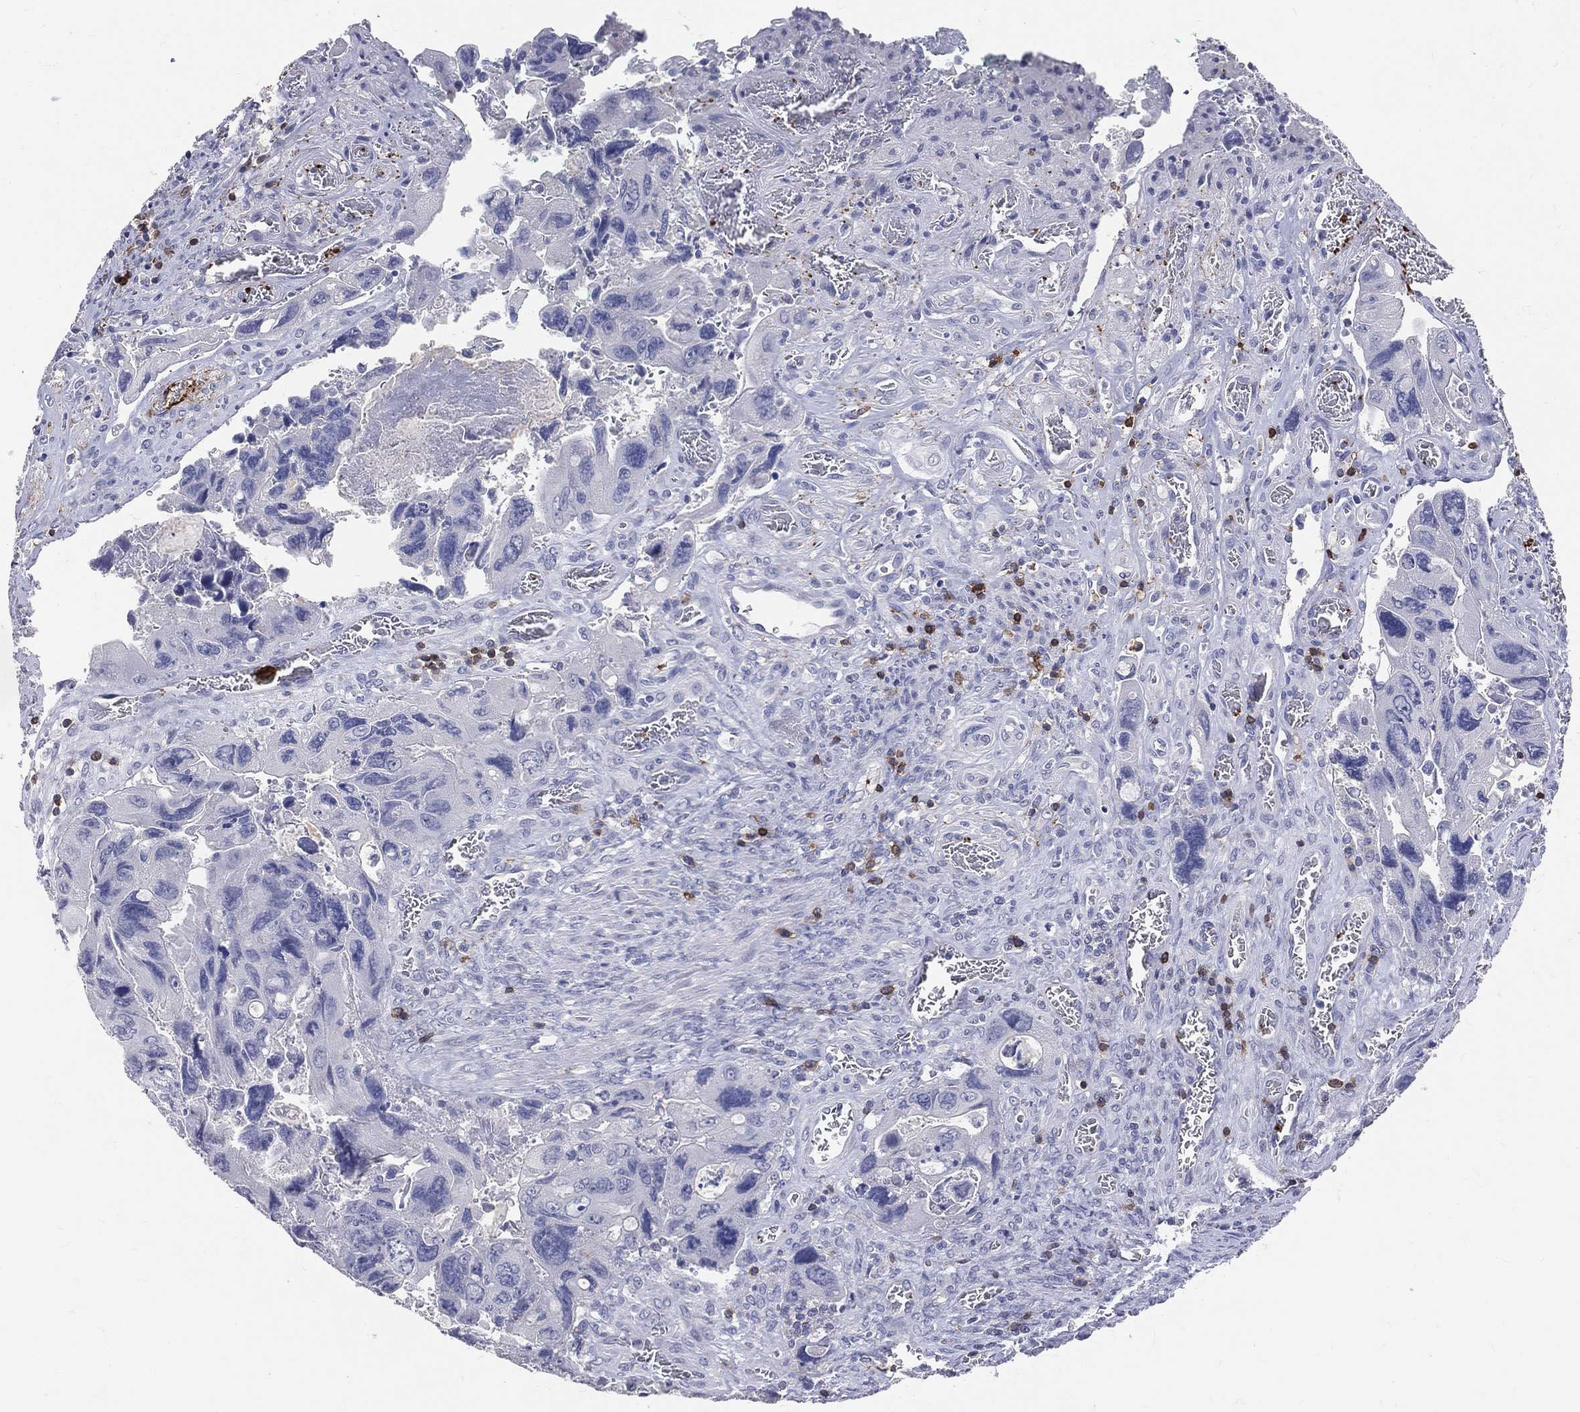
{"staining": {"intensity": "negative", "quantity": "none", "location": "none"}, "tissue": "colorectal cancer", "cell_type": "Tumor cells", "image_type": "cancer", "snomed": [{"axis": "morphology", "description": "Adenocarcinoma, NOS"}, {"axis": "topography", "description": "Rectum"}], "caption": "Adenocarcinoma (colorectal) was stained to show a protein in brown. There is no significant positivity in tumor cells.", "gene": "LAT", "patient": {"sex": "male", "age": 62}}